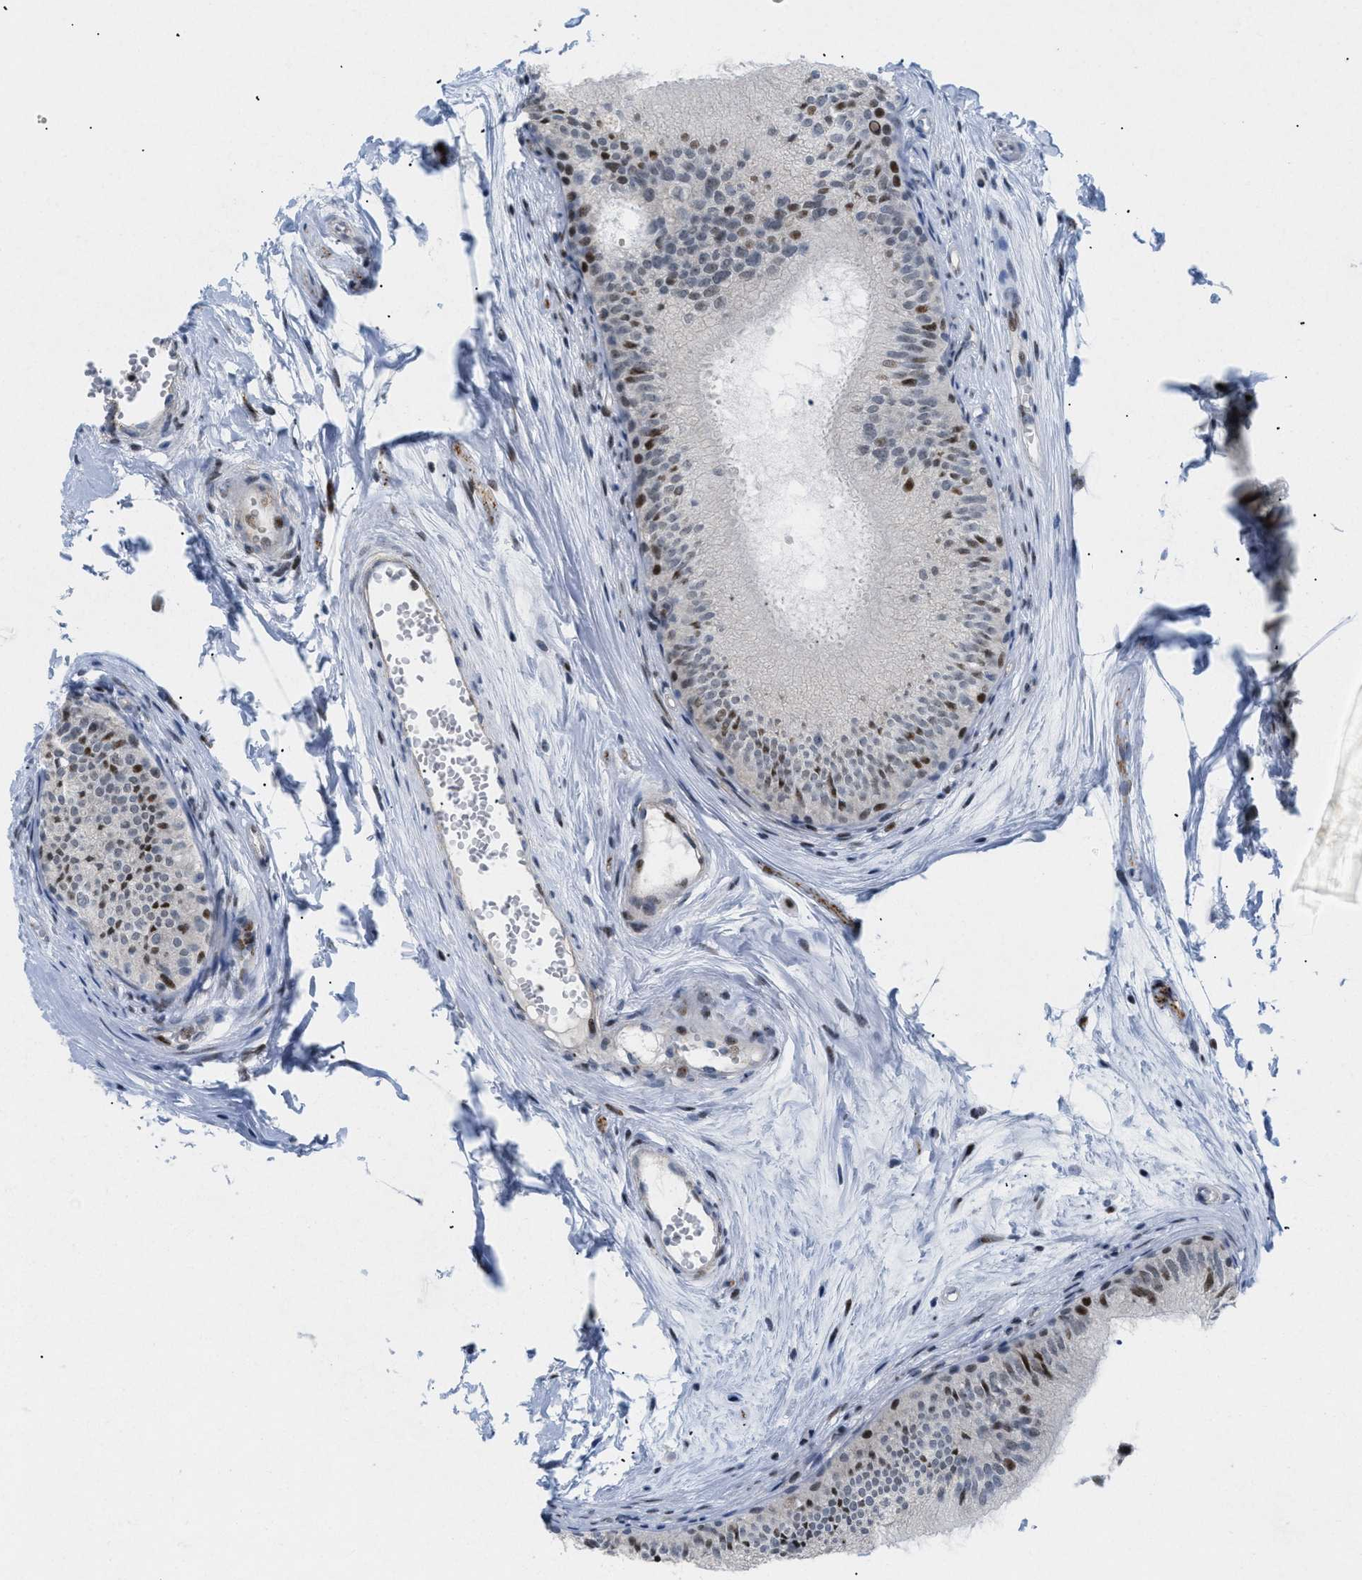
{"staining": {"intensity": "moderate", "quantity": ">75%", "location": "nuclear"}, "tissue": "epididymis", "cell_type": "Glandular cells", "image_type": "normal", "snomed": [{"axis": "morphology", "description": "Normal tissue, NOS"}, {"axis": "topography", "description": "Epididymis"}], "caption": "Immunohistochemistry image of unremarkable epididymis: human epididymis stained using immunohistochemistry (IHC) reveals medium levels of moderate protein expression localized specifically in the nuclear of glandular cells, appearing as a nuclear brown color.", "gene": "MED1", "patient": {"sex": "male", "age": 56}}